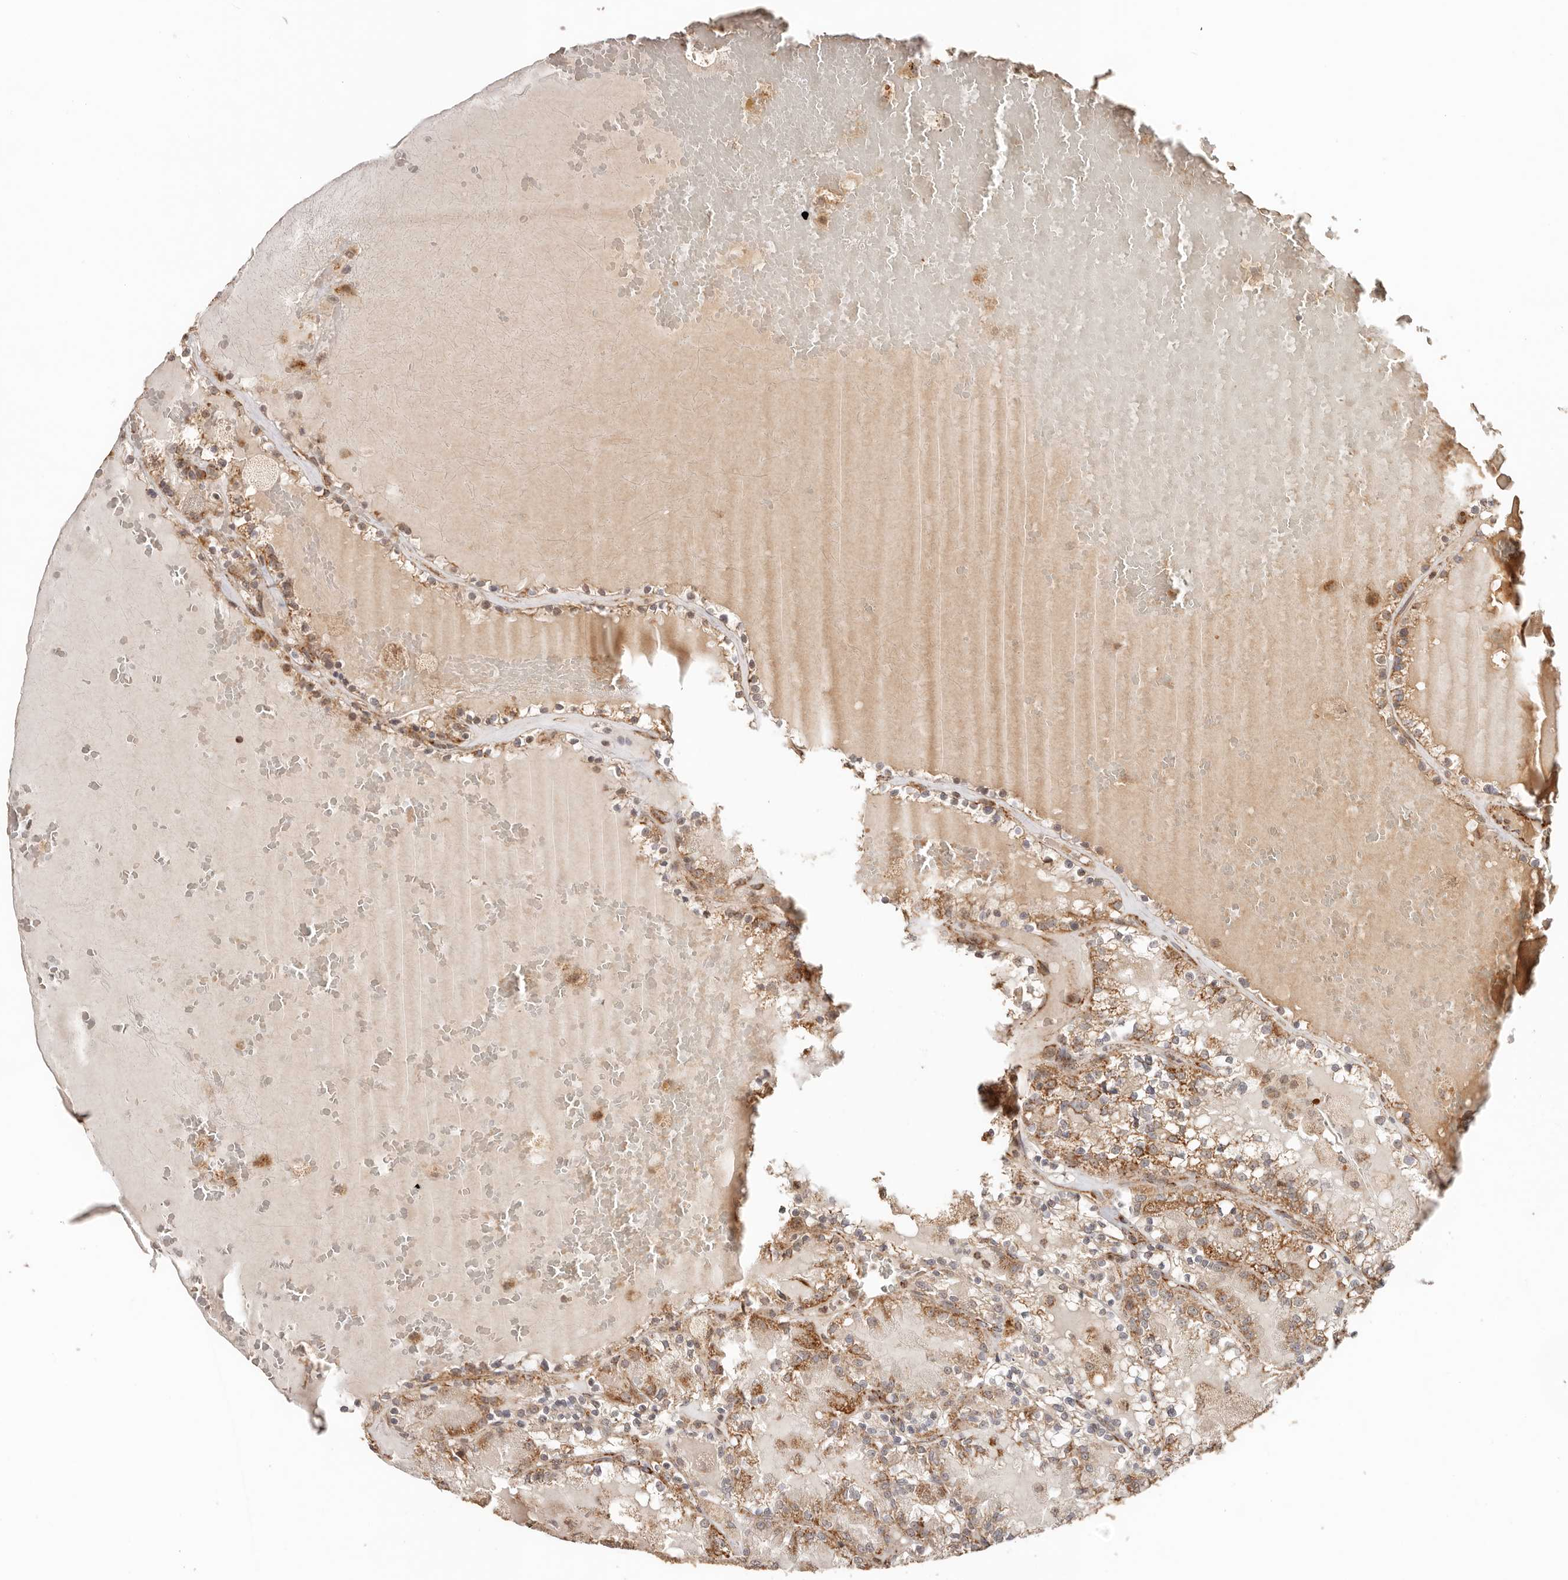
{"staining": {"intensity": "moderate", "quantity": ">75%", "location": "cytoplasmic/membranous"}, "tissue": "renal cancer", "cell_type": "Tumor cells", "image_type": "cancer", "snomed": [{"axis": "morphology", "description": "Adenocarcinoma, NOS"}, {"axis": "topography", "description": "Kidney"}], "caption": "A brown stain labels moderate cytoplasmic/membranous positivity of a protein in human renal cancer (adenocarcinoma) tumor cells.", "gene": "NDUFB11", "patient": {"sex": "female", "age": 56}}